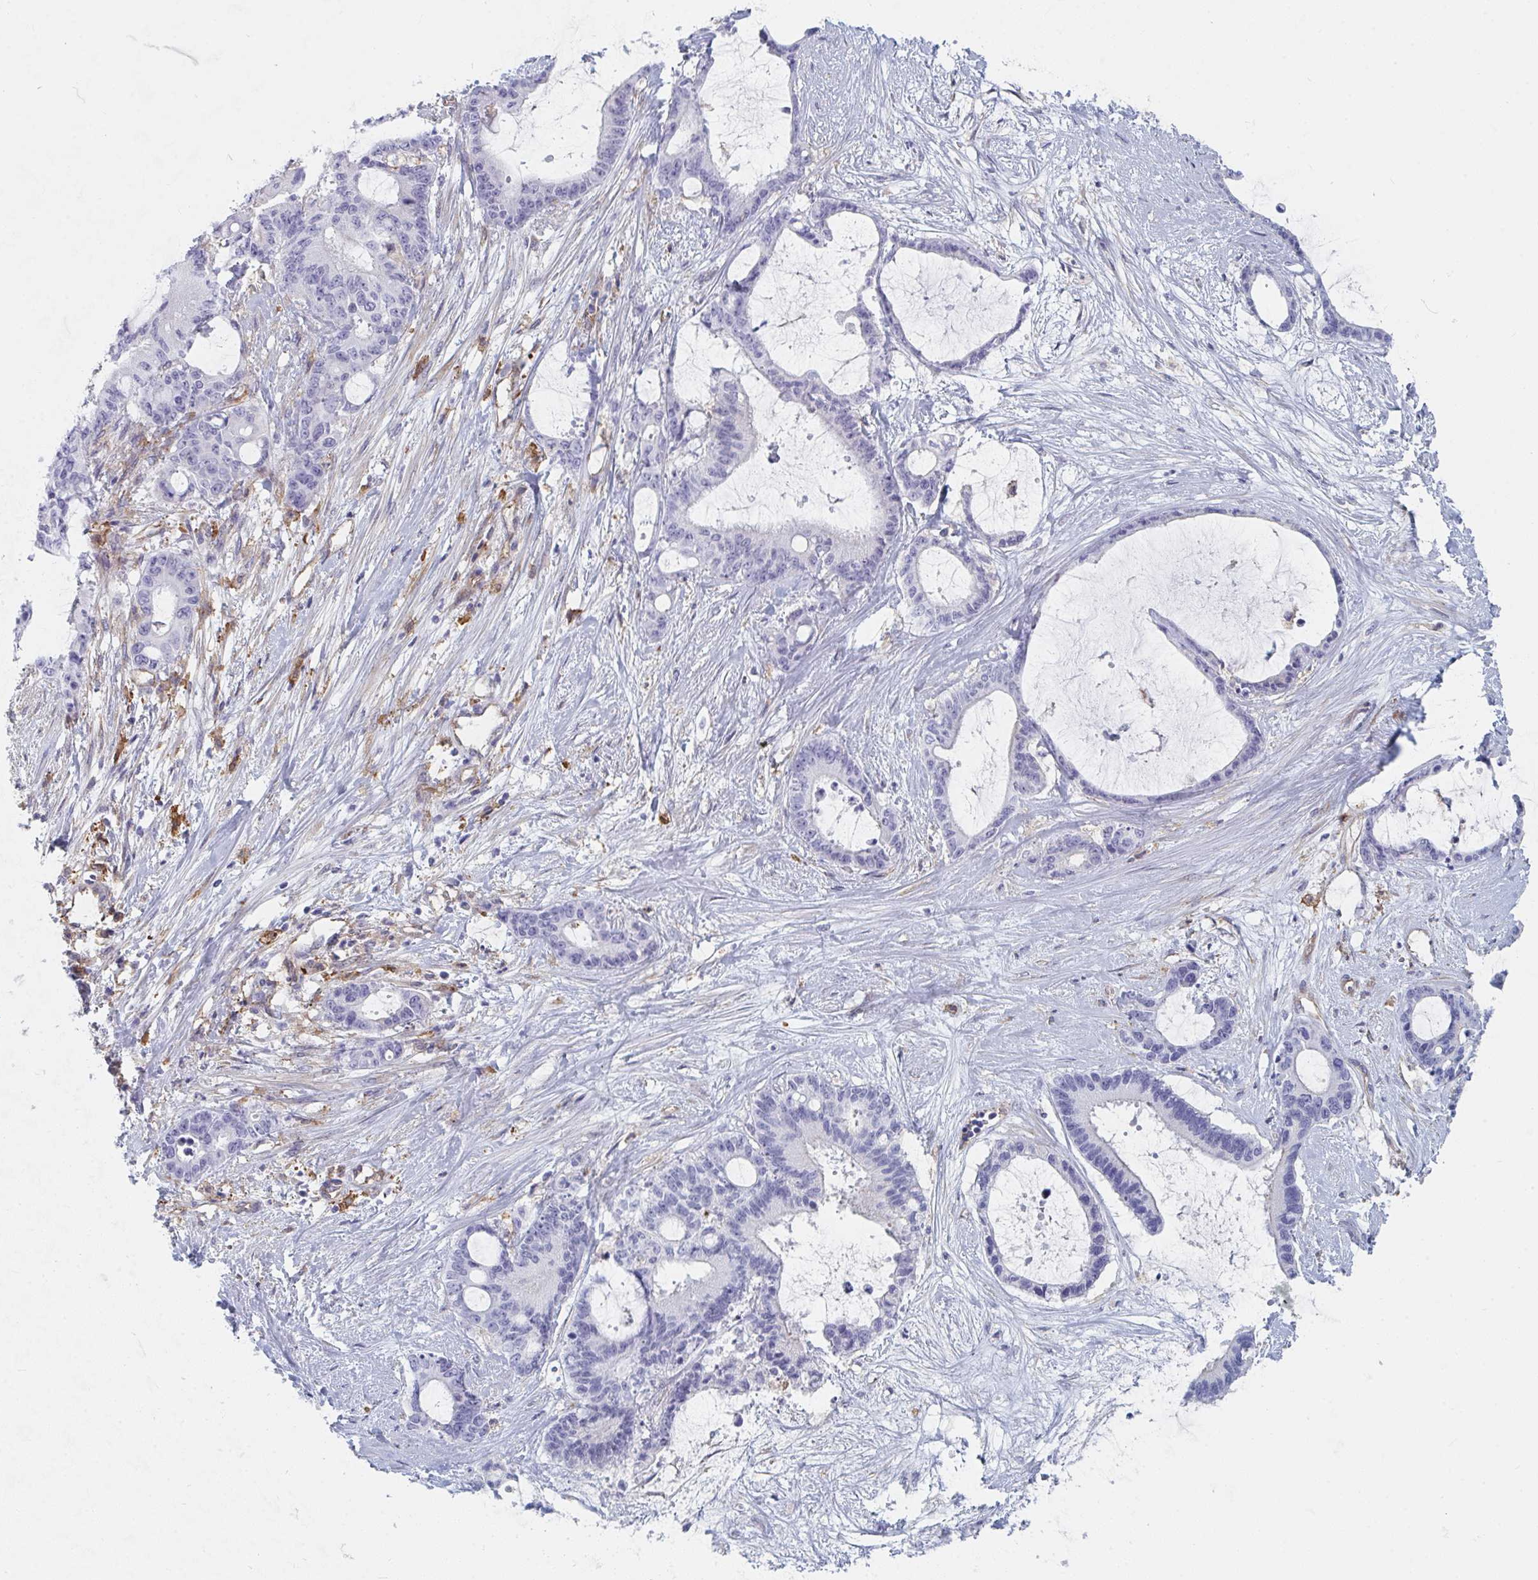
{"staining": {"intensity": "negative", "quantity": "none", "location": "none"}, "tissue": "liver cancer", "cell_type": "Tumor cells", "image_type": "cancer", "snomed": [{"axis": "morphology", "description": "Normal tissue, NOS"}, {"axis": "morphology", "description": "Cholangiocarcinoma"}, {"axis": "topography", "description": "Liver"}, {"axis": "topography", "description": "Peripheral nerve tissue"}], "caption": "Tumor cells show no significant protein positivity in cholangiocarcinoma (liver). Nuclei are stained in blue.", "gene": "DAB2", "patient": {"sex": "female", "age": 73}}